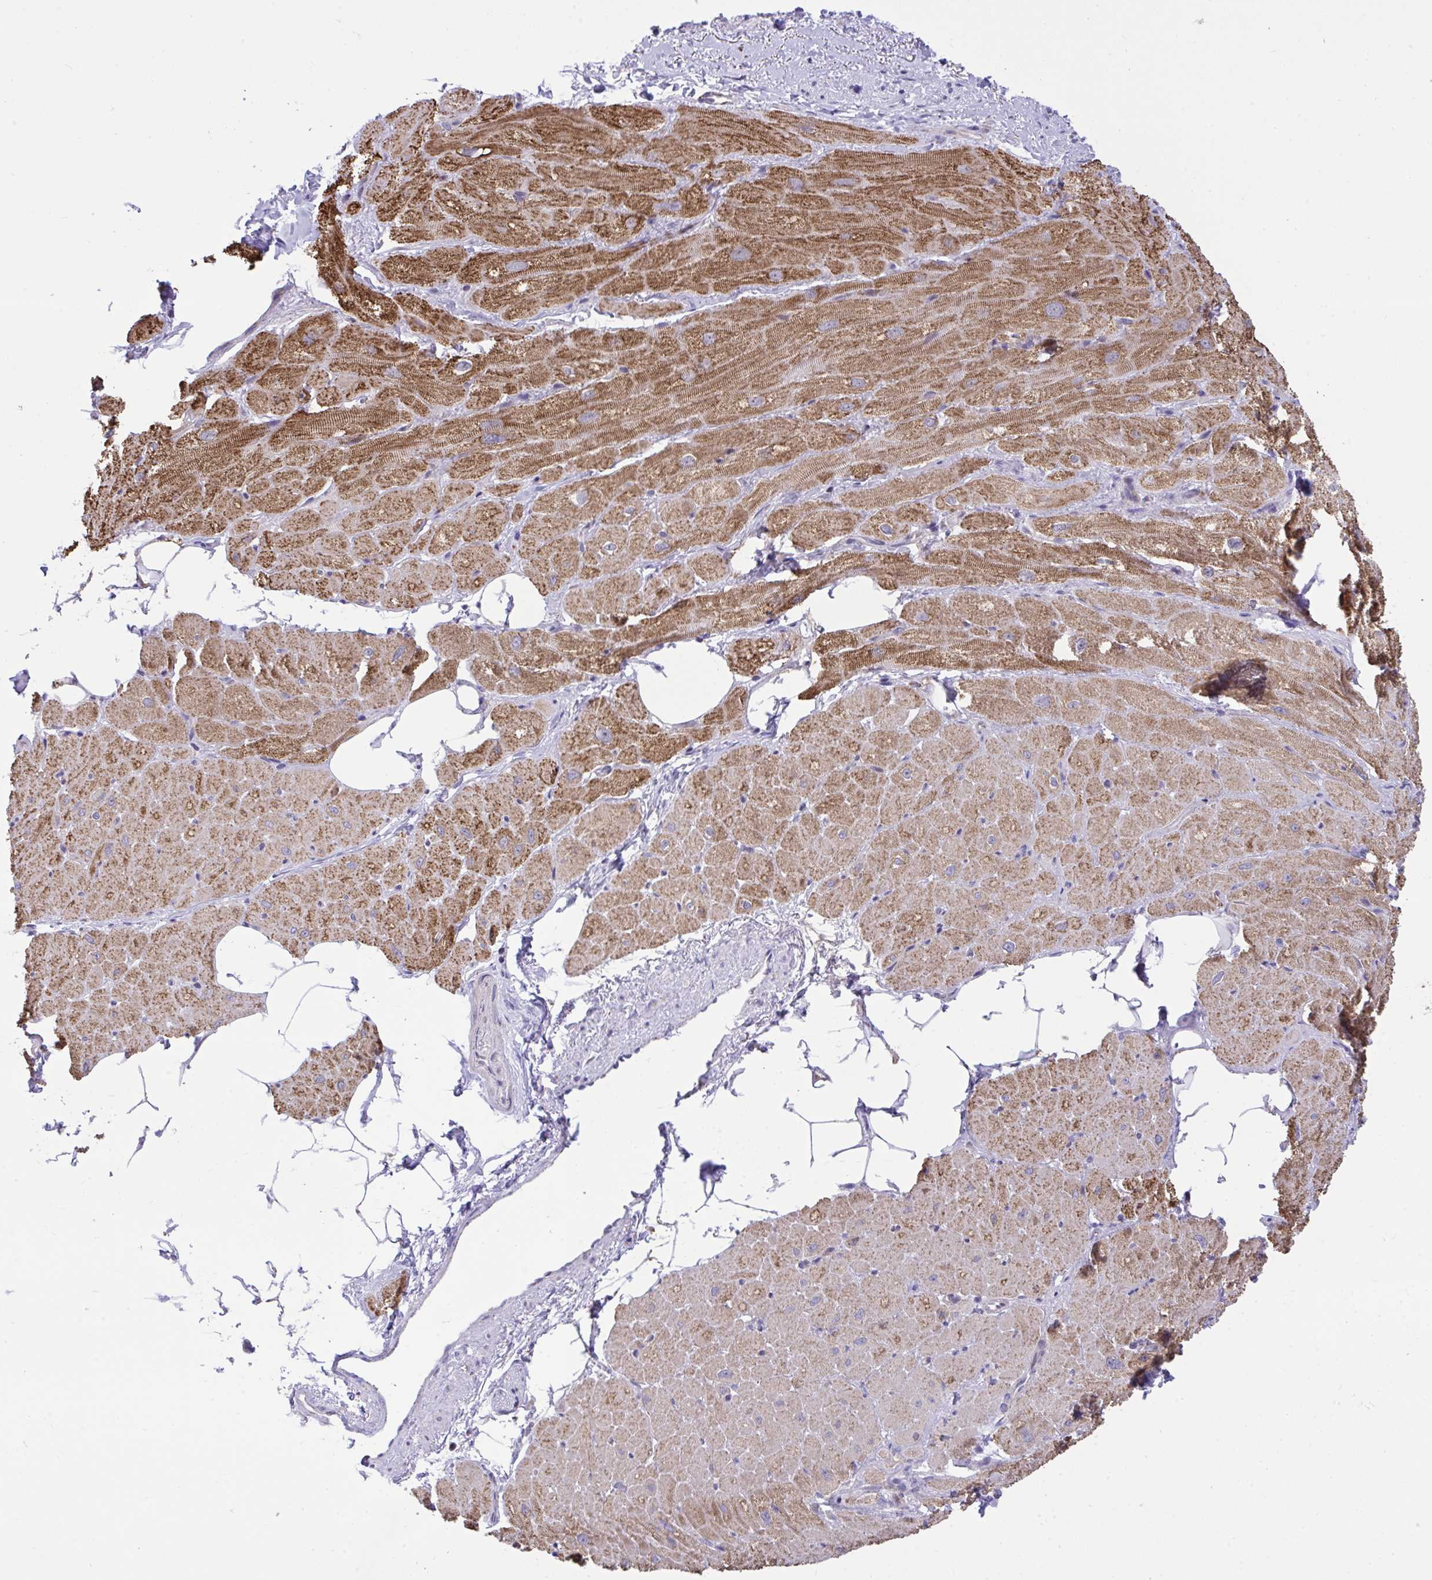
{"staining": {"intensity": "strong", "quantity": ">75%", "location": "cytoplasmic/membranous"}, "tissue": "heart muscle", "cell_type": "Cardiomyocytes", "image_type": "normal", "snomed": [{"axis": "morphology", "description": "Normal tissue, NOS"}, {"axis": "topography", "description": "Heart"}], "caption": "Brown immunohistochemical staining in unremarkable human heart muscle reveals strong cytoplasmic/membranous expression in approximately >75% of cardiomyocytes. (Stains: DAB (3,3'-diaminobenzidine) in brown, nuclei in blue, Microscopy: brightfield microscopy at high magnification).", "gene": "ZNF362", "patient": {"sex": "male", "age": 62}}